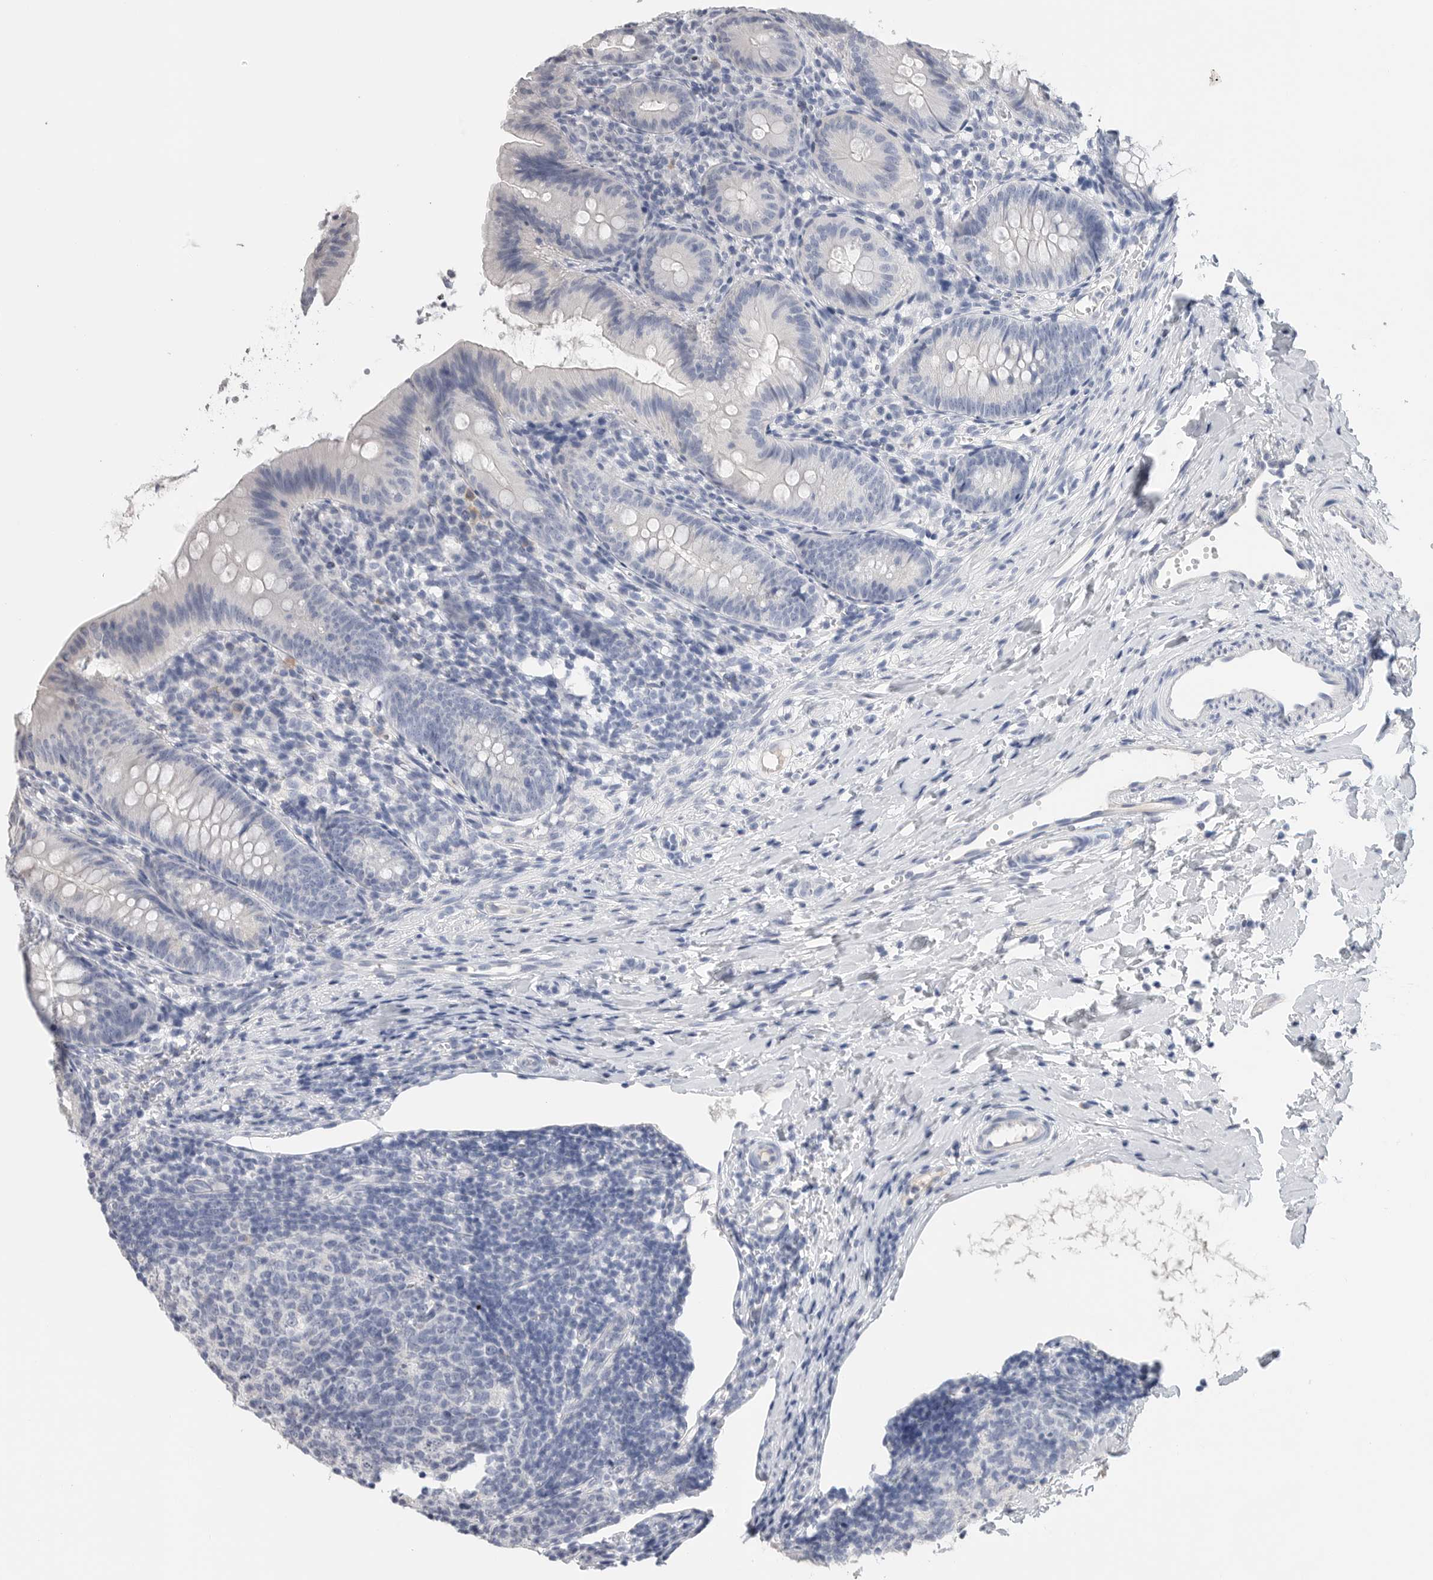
{"staining": {"intensity": "moderate", "quantity": "<25%", "location": "cytoplasmic/membranous"}, "tissue": "appendix", "cell_type": "Glandular cells", "image_type": "normal", "snomed": [{"axis": "morphology", "description": "Normal tissue, NOS"}, {"axis": "topography", "description": "Appendix"}], "caption": "A histopathology image showing moderate cytoplasmic/membranous staining in approximately <25% of glandular cells in benign appendix, as visualized by brown immunohistochemical staining.", "gene": "FABP6", "patient": {"sex": "male", "age": 1}}